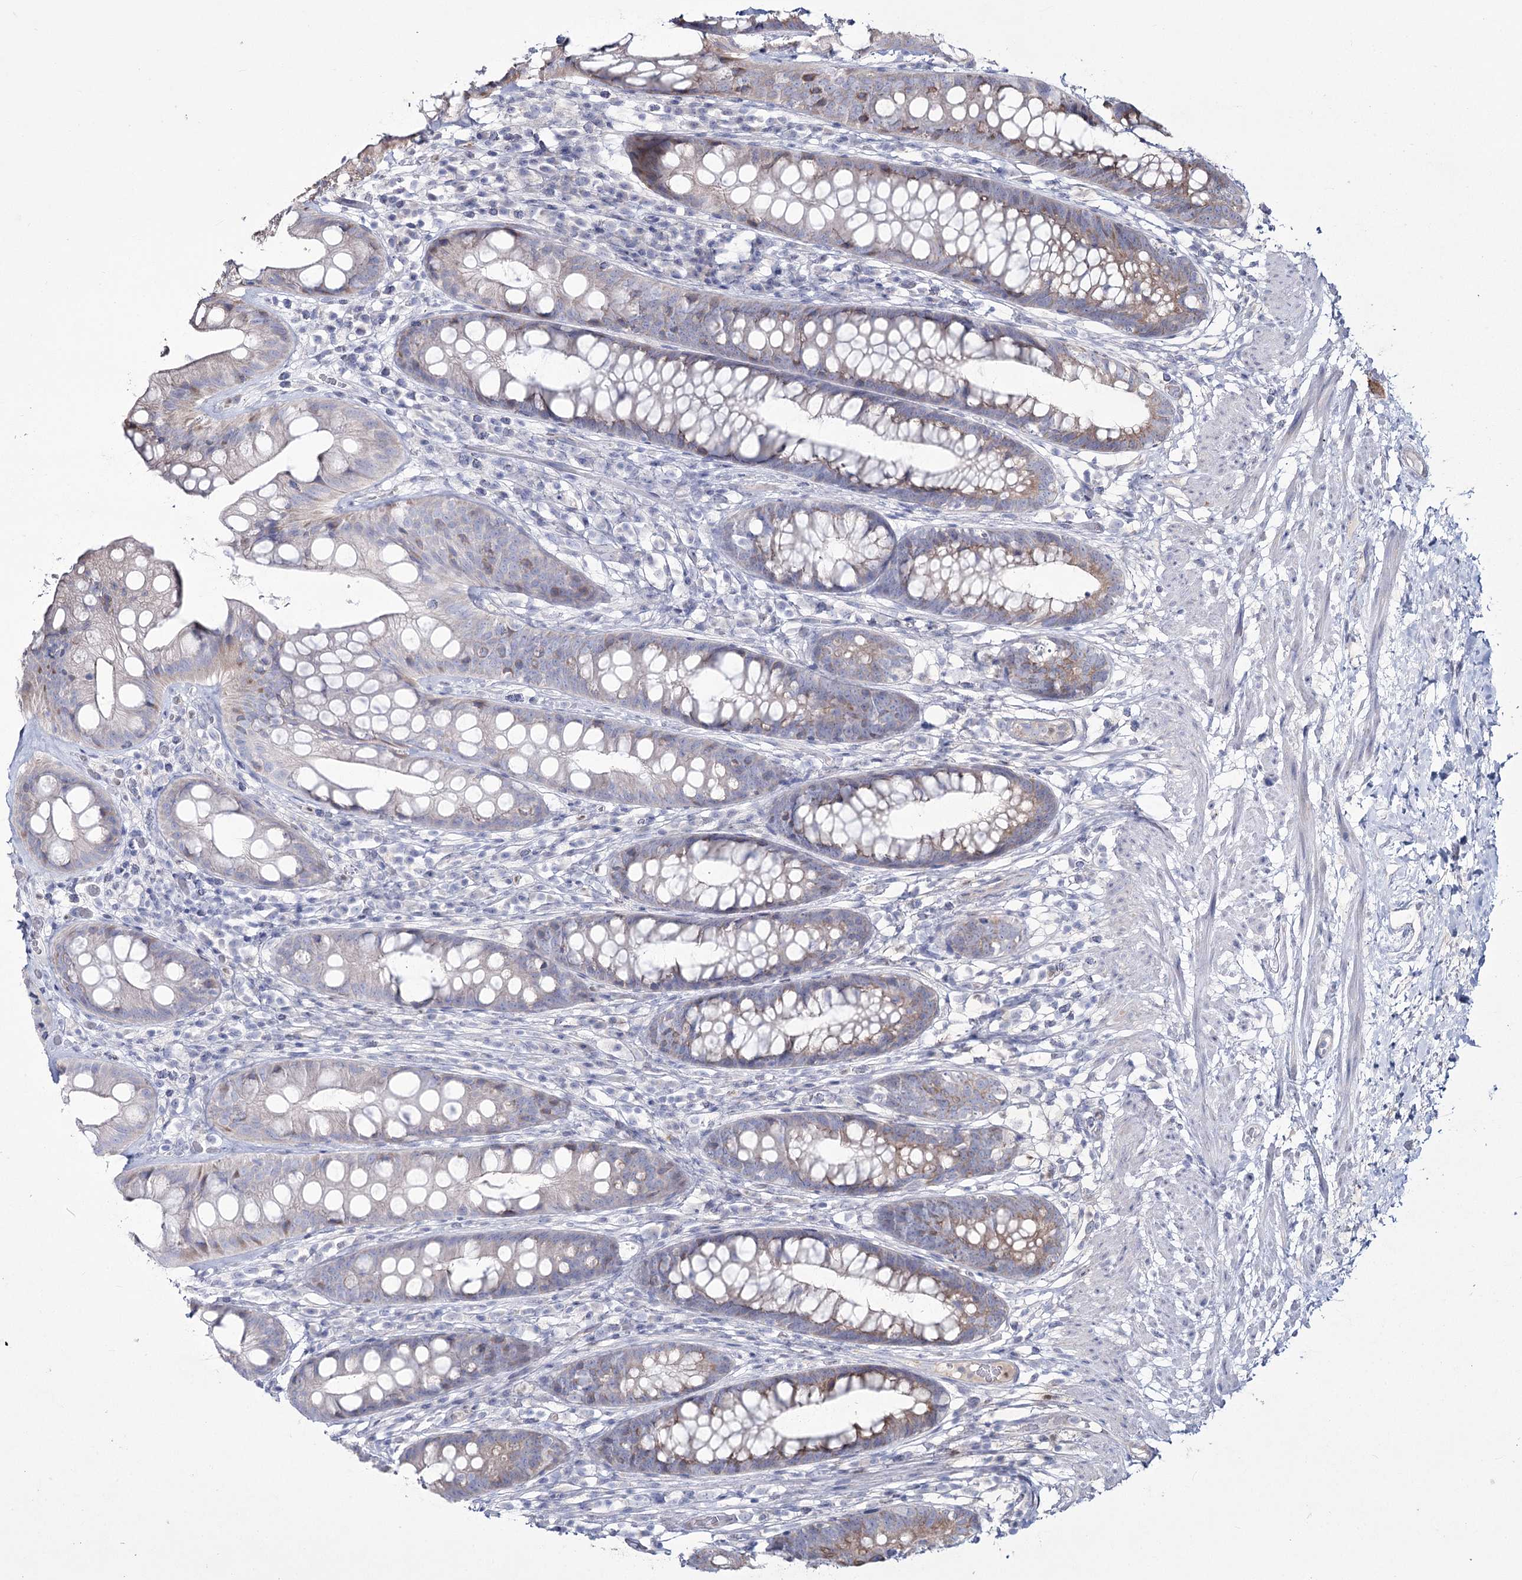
{"staining": {"intensity": "weak", "quantity": "25%-75%", "location": "cytoplasmic/membranous"}, "tissue": "rectum", "cell_type": "Glandular cells", "image_type": "normal", "snomed": [{"axis": "morphology", "description": "Normal tissue, NOS"}, {"axis": "topography", "description": "Rectum"}], "caption": "Unremarkable rectum displays weak cytoplasmic/membranous expression in about 25%-75% of glandular cells The protein of interest is stained brown, and the nuclei are stained in blue (DAB IHC with brightfield microscopy, high magnification)..", "gene": "ME3", "patient": {"sex": "male", "age": 74}}